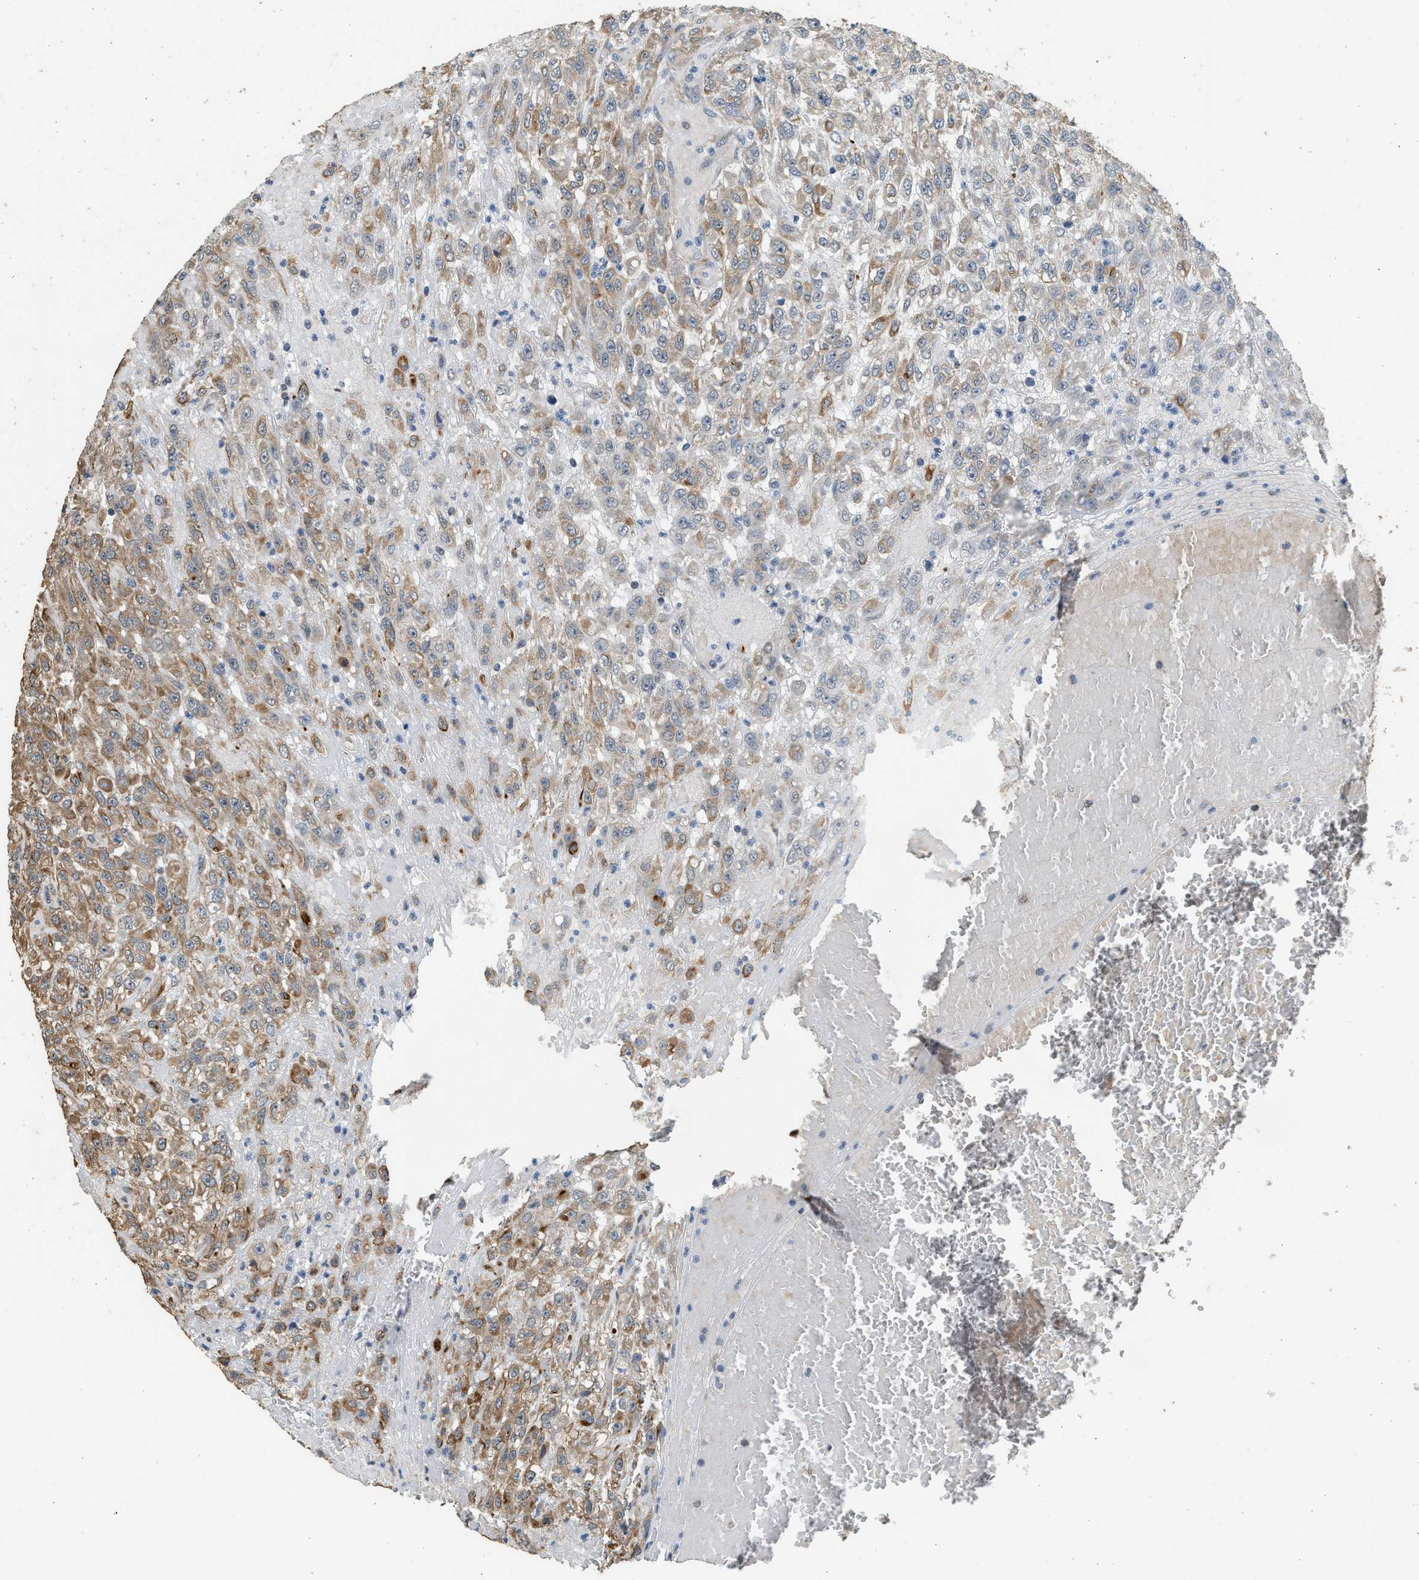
{"staining": {"intensity": "moderate", "quantity": ">75%", "location": "cytoplasmic/membranous"}, "tissue": "urothelial cancer", "cell_type": "Tumor cells", "image_type": "cancer", "snomed": [{"axis": "morphology", "description": "Urothelial carcinoma, High grade"}, {"axis": "topography", "description": "Urinary bladder"}], "caption": "This is an image of immunohistochemistry (IHC) staining of high-grade urothelial carcinoma, which shows moderate staining in the cytoplasmic/membranous of tumor cells.", "gene": "PCLO", "patient": {"sex": "male", "age": 46}}